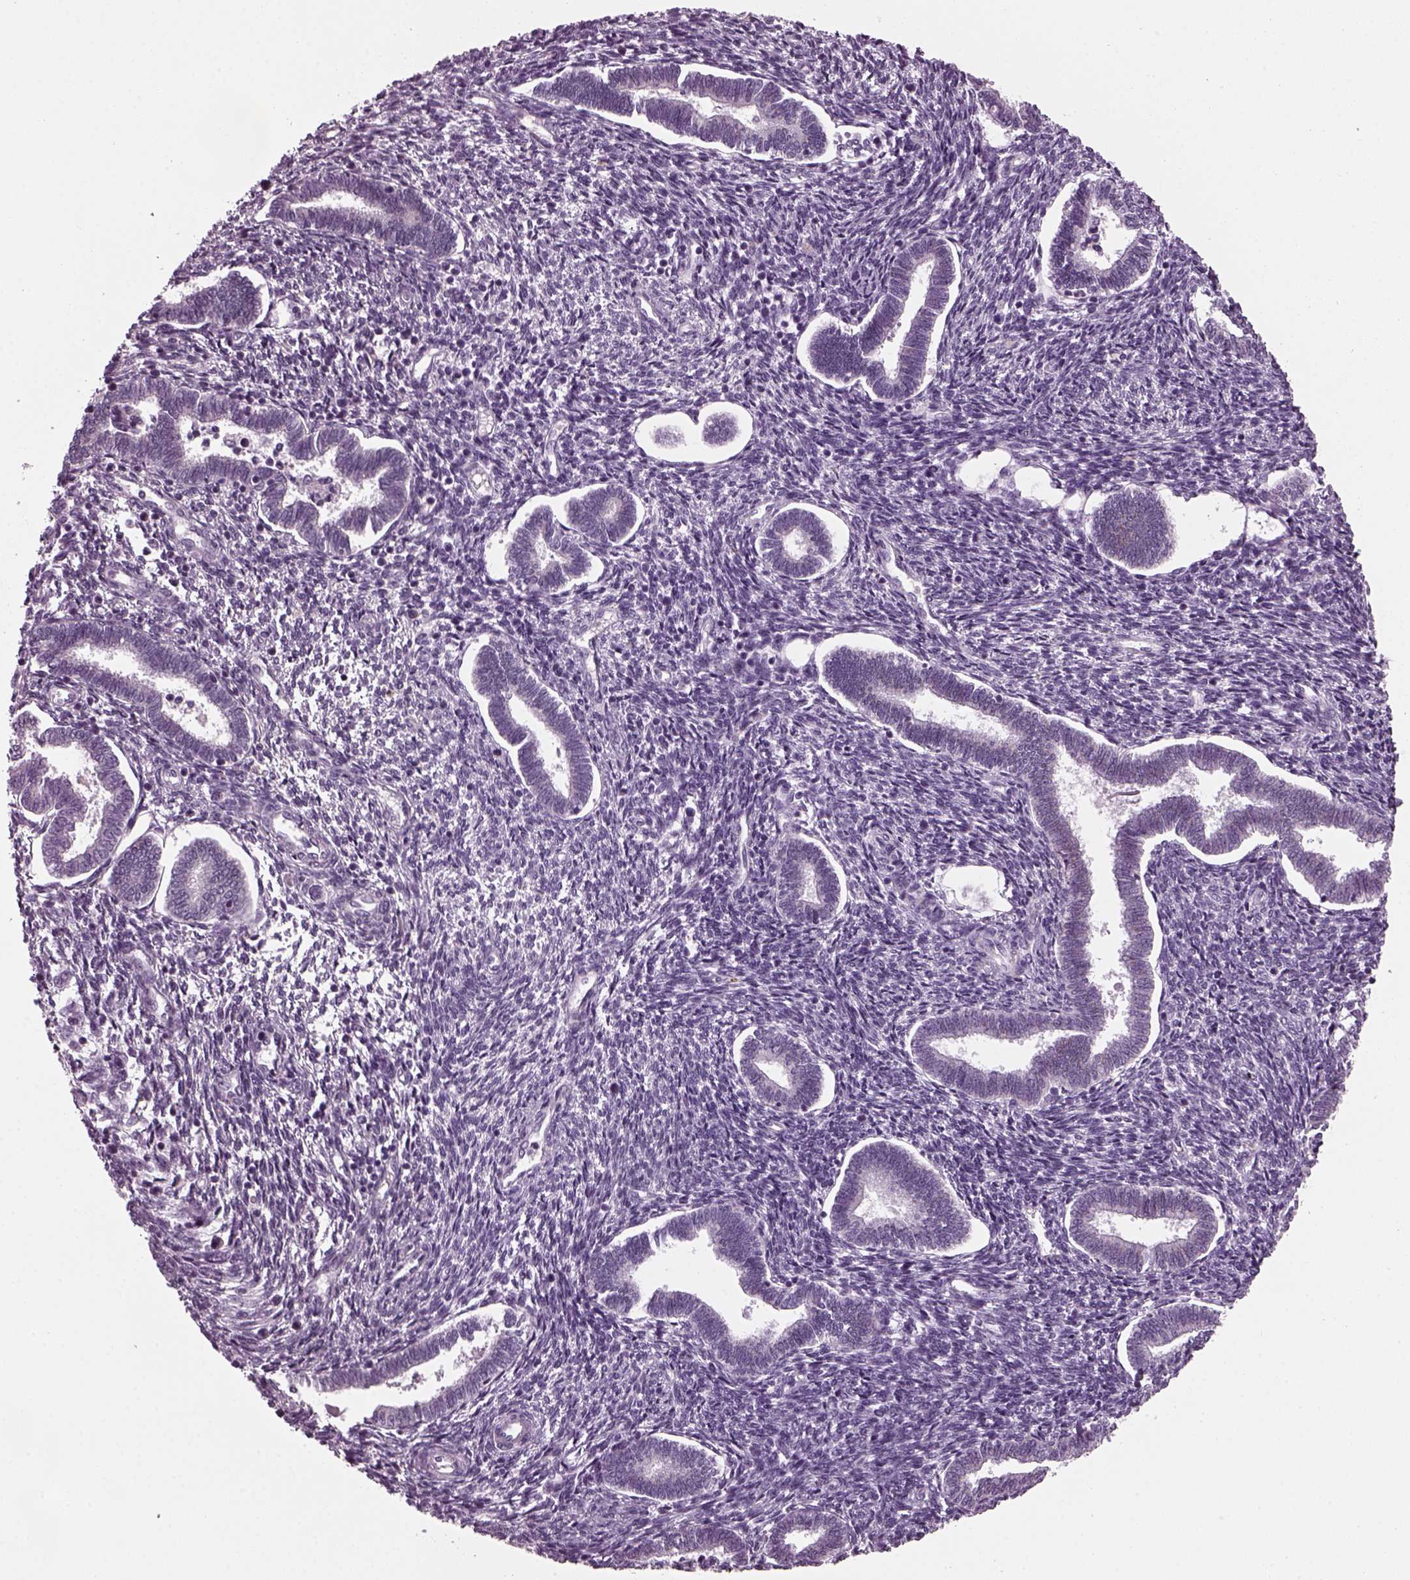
{"staining": {"intensity": "negative", "quantity": "none", "location": "none"}, "tissue": "endometrium", "cell_type": "Cells in endometrial stroma", "image_type": "normal", "snomed": [{"axis": "morphology", "description": "Normal tissue, NOS"}, {"axis": "topography", "description": "Endometrium"}], "caption": "This micrograph is of normal endometrium stained with immunohistochemistry to label a protein in brown with the nuclei are counter-stained blue. There is no staining in cells in endometrial stroma. Nuclei are stained in blue.", "gene": "DPYSL5", "patient": {"sex": "female", "age": 42}}